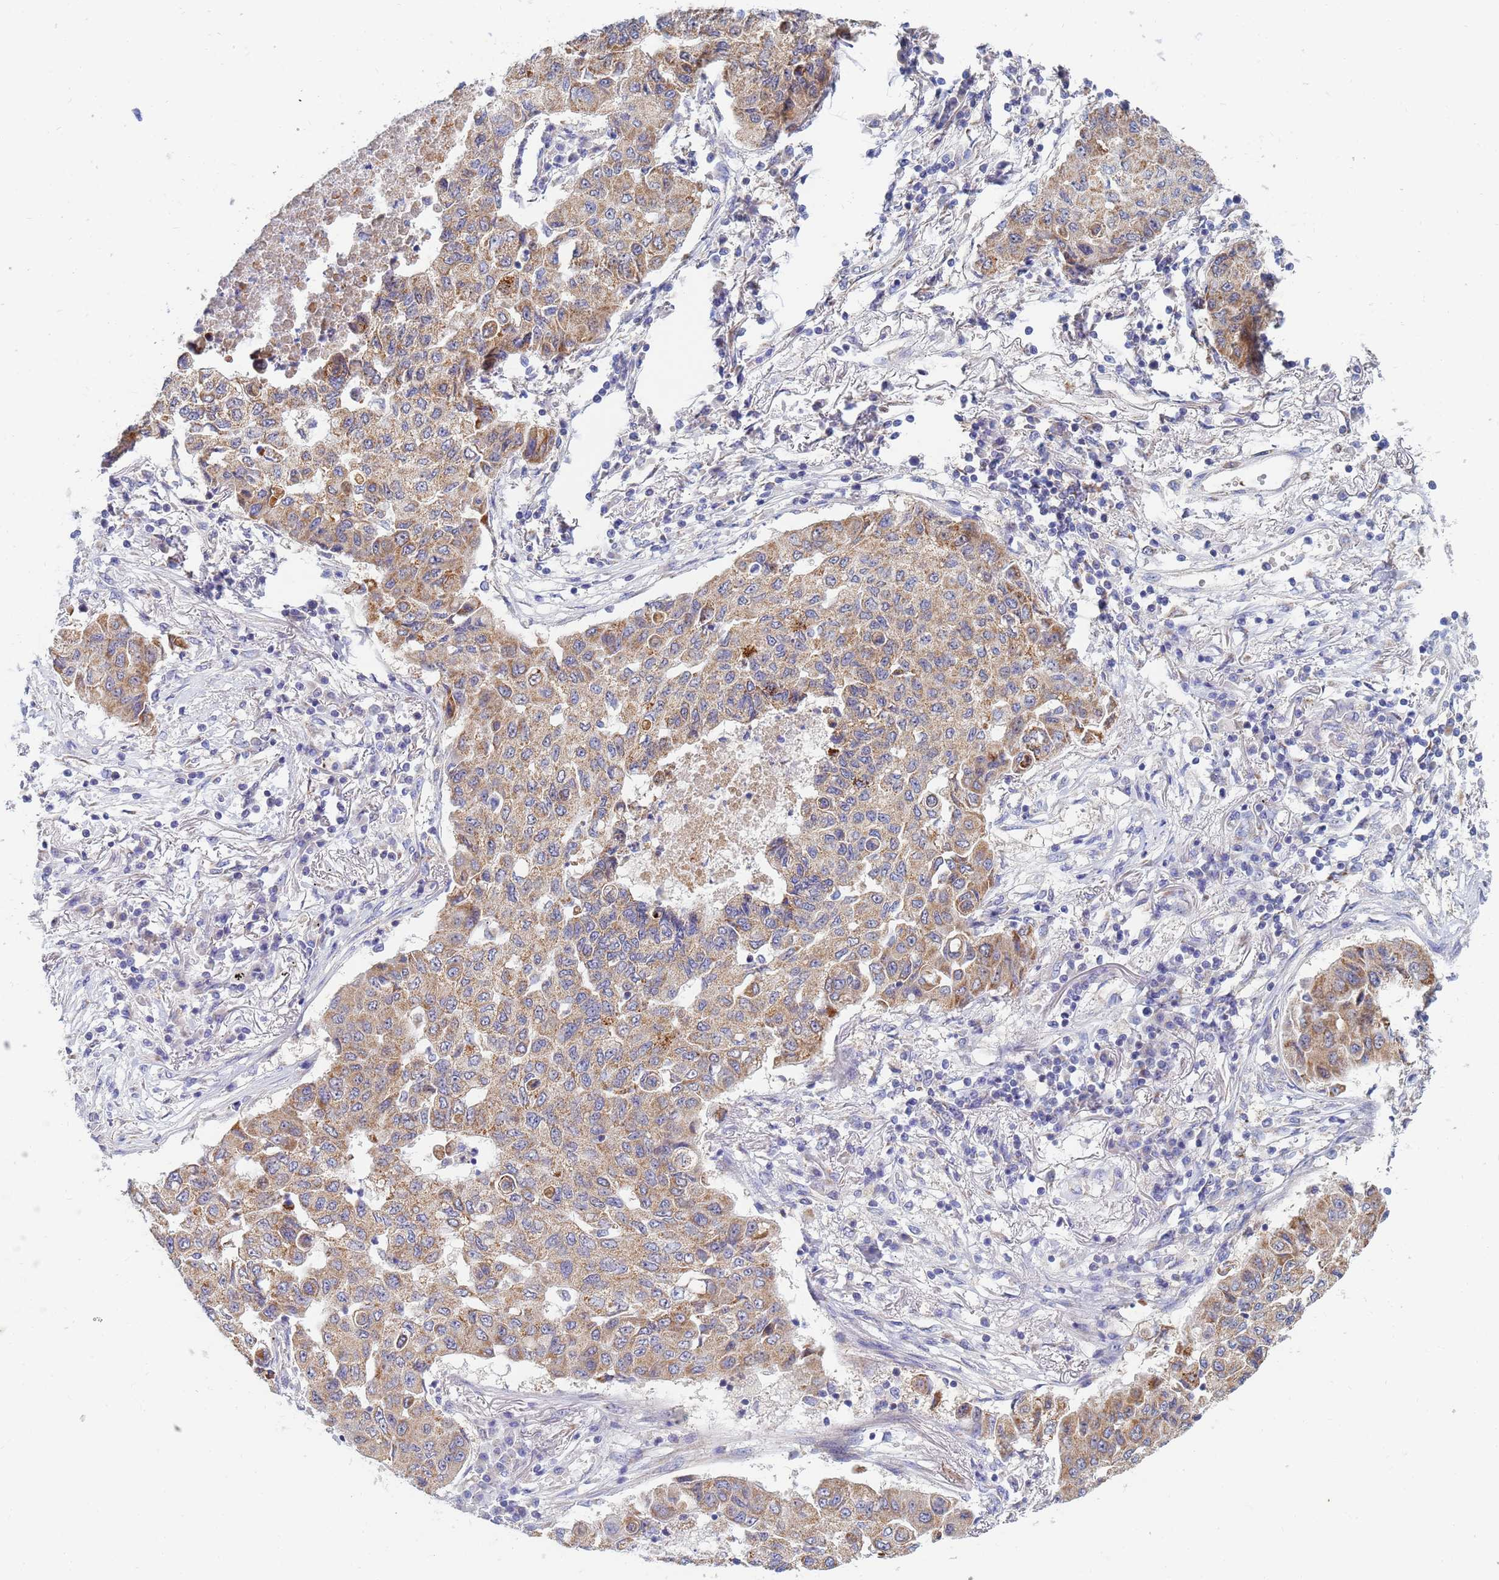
{"staining": {"intensity": "moderate", "quantity": ">75%", "location": "cytoplasmic/membranous"}, "tissue": "lung cancer", "cell_type": "Tumor cells", "image_type": "cancer", "snomed": [{"axis": "morphology", "description": "Squamous cell carcinoma, NOS"}, {"axis": "topography", "description": "Lung"}], "caption": "DAB (3,3'-diaminobenzidine) immunohistochemical staining of human squamous cell carcinoma (lung) reveals moderate cytoplasmic/membranous protein positivity in approximately >75% of tumor cells. (DAB (3,3'-diaminobenzidine) IHC with brightfield microscopy, high magnification).", "gene": "SDR39U1", "patient": {"sex": "male", "age": 74}}